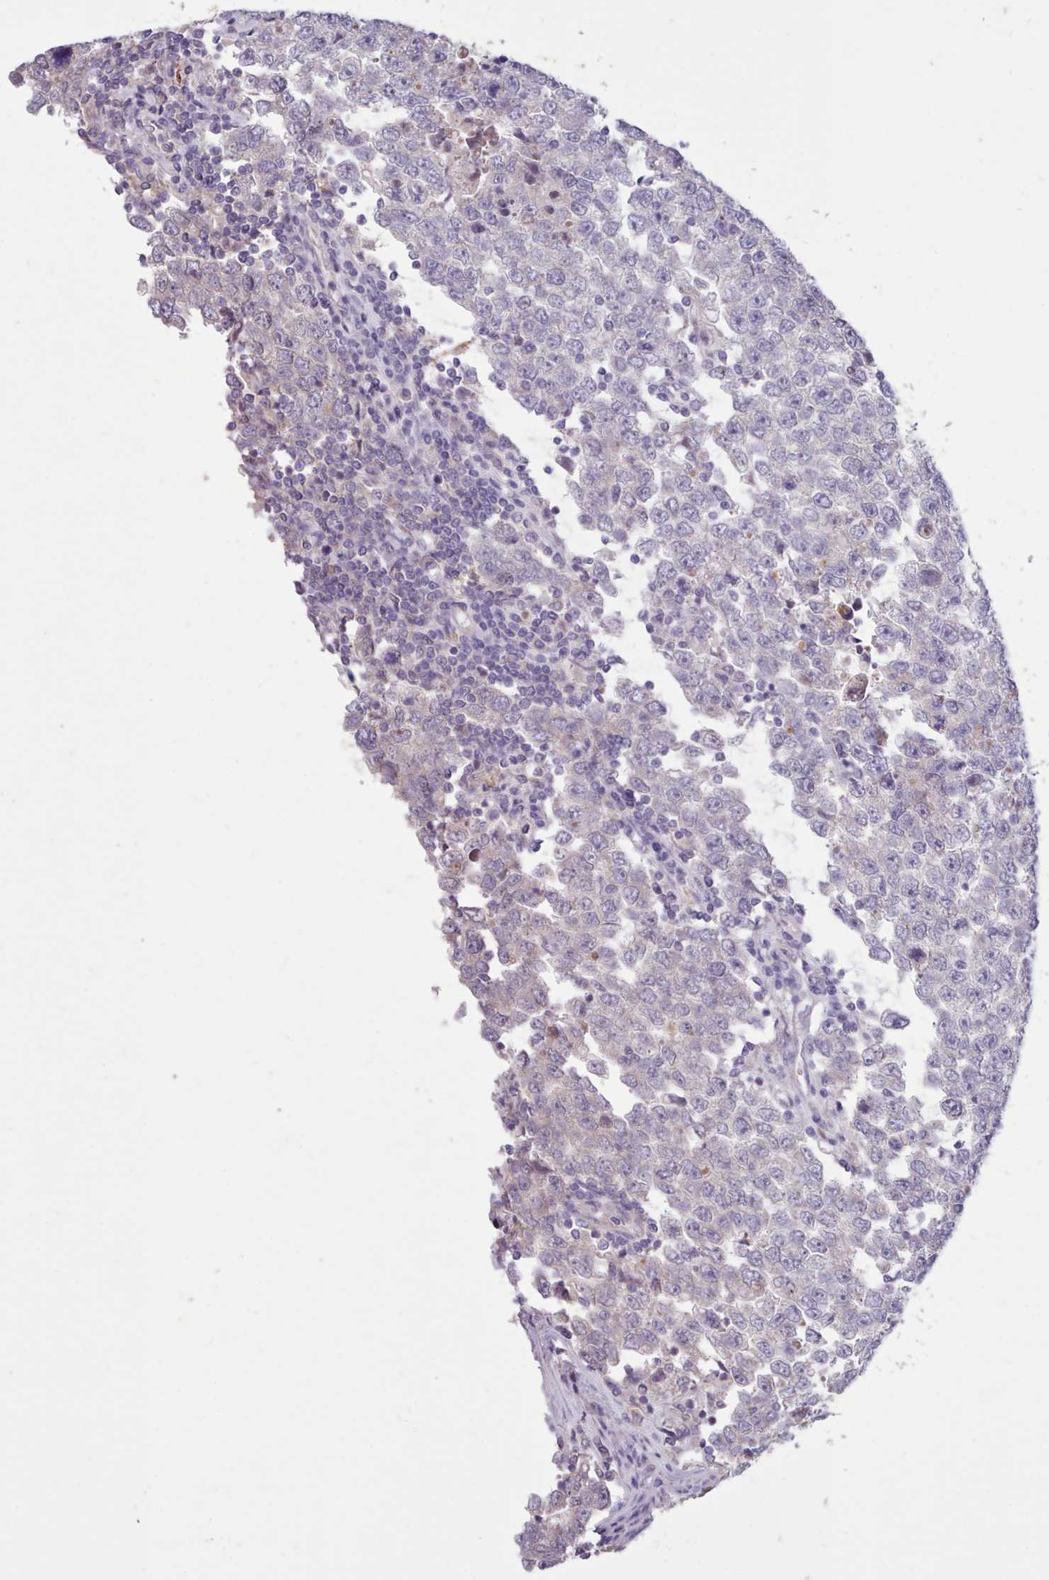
{"staining": {"intensity": "negative", "quantity": "none", "location": "none"}, "tissue": "testis cancer", "cell_type": "Tumor cells", "image_type": "cancer", "snomed": [{"axis": "morphology", "description": "Seminoma, NOS"}, {"axis": "morphology", "description": "Carcinoma, Embryonal, NOS"}, {"axis": "topography", "description": "Testis"}], "caption": "Immunohistochemistry micrograph of testis cancer stained for a protein (brown), which exhibits no positivity in tumor cells. (DAB IHC with hematoxylin counter stain).", "gene": "ZNF607", "patient": {"sex": "male", "age": 28}}